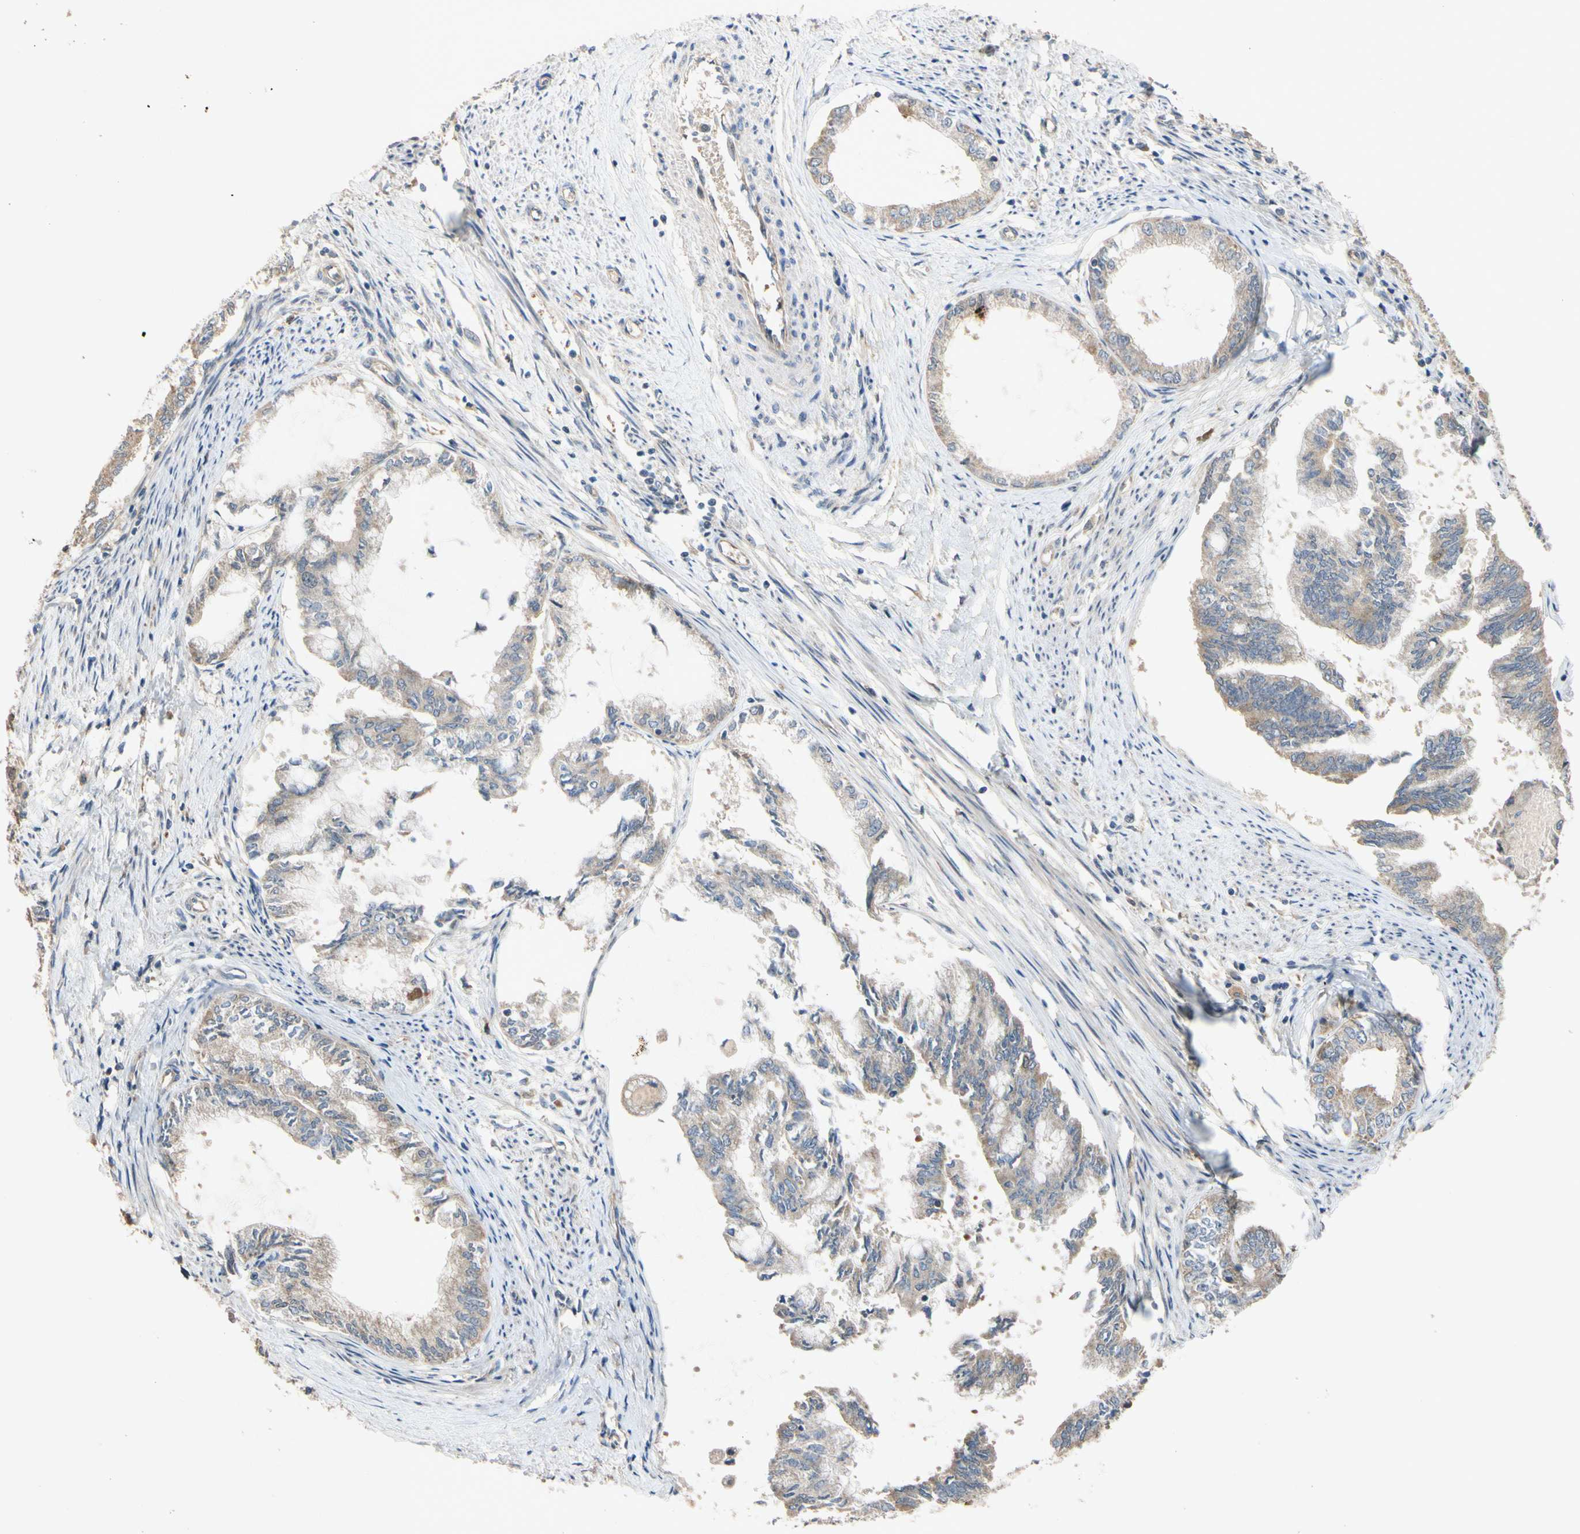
{"staining": {"intensity": "weak", "quantity": ">75%", "location": "cytoplasmic/membranous"}, "tissue": "endometrial cancer", "cell_type": "Tumor cells", "image_type": "cancer", "snomed": [{"axis": "morphology", "description": "Adenocarcinoma, NOS"}, {"axis": "topography", "description": "Endometrium"}], "caption": "Immunohistochemistry (DAB (3,3'-diaminobenzidine)) staining of human adenocarcinoma (endometrial) exhibits weak cytoplasmic/membranous protein positivity in about >75% of tumor cells.", "gene": "MBTPS2", "patient": {"sex": "female", "age": 86}}